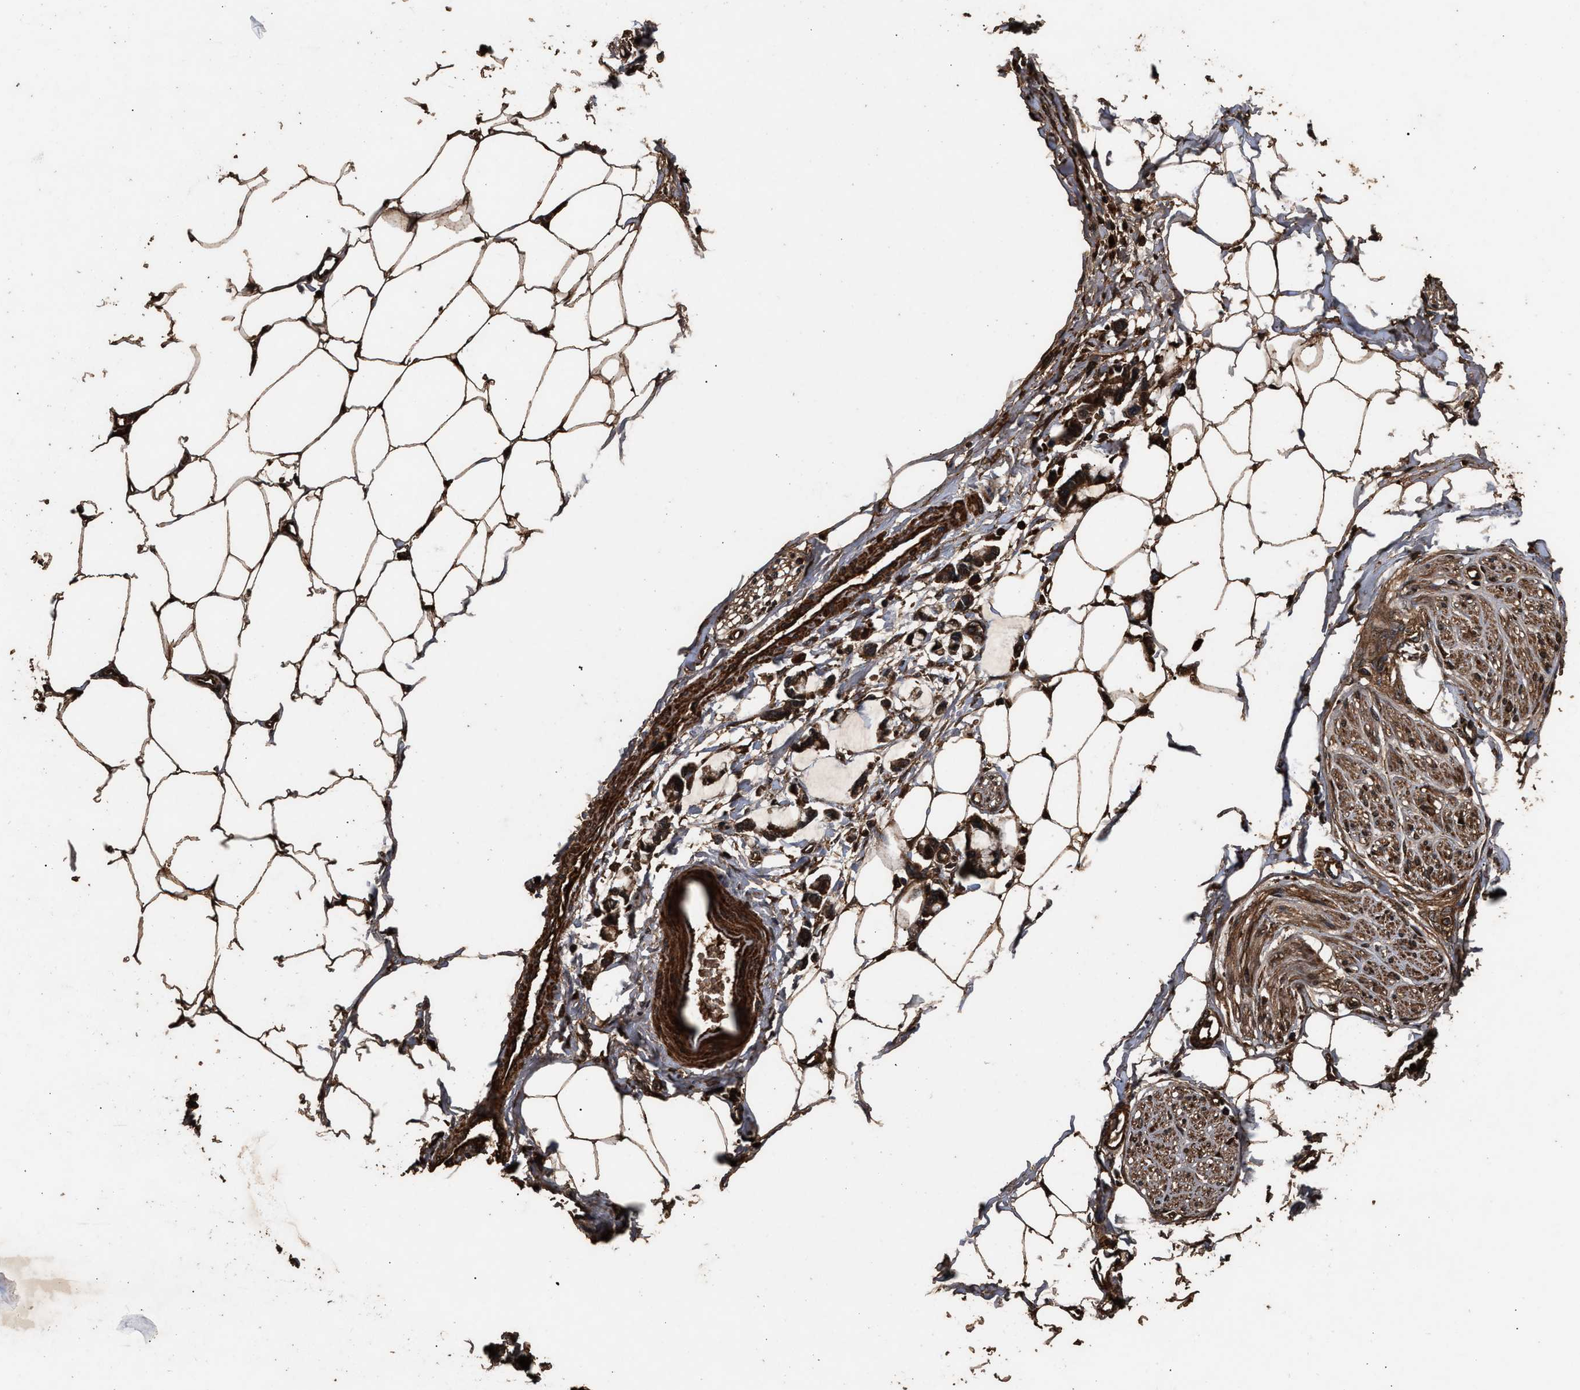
{"staining": {"intensity": "strong", "quantity": ">75%", "location": "cytoplasmic/membranous"}, "tissue": "adipose tissue", "cell_type": "Adipocytes", "image_type": "normal", "snomed": [{"axis": "morphology", "description": "Normal tissue, NOS"}, {"axis": "morphology", "description": "Adenocarcinoma, NOS"}, {"axis": "topography", "description": "Colon"}, {"axis": "topography", "description": "Peripheral nerve tissue"}], "caption": "Strong cytoplasmic/membranous expression is seen in approximately >75% of adipocytes in unremarkable adipose tissue. (Stains: DAB in brown, nuclei in blue, Microscopy: brightfield microscopy at high magnification).", "gene": "ENSG00000286112", "patient": {"sex": "male", "age": 14}}